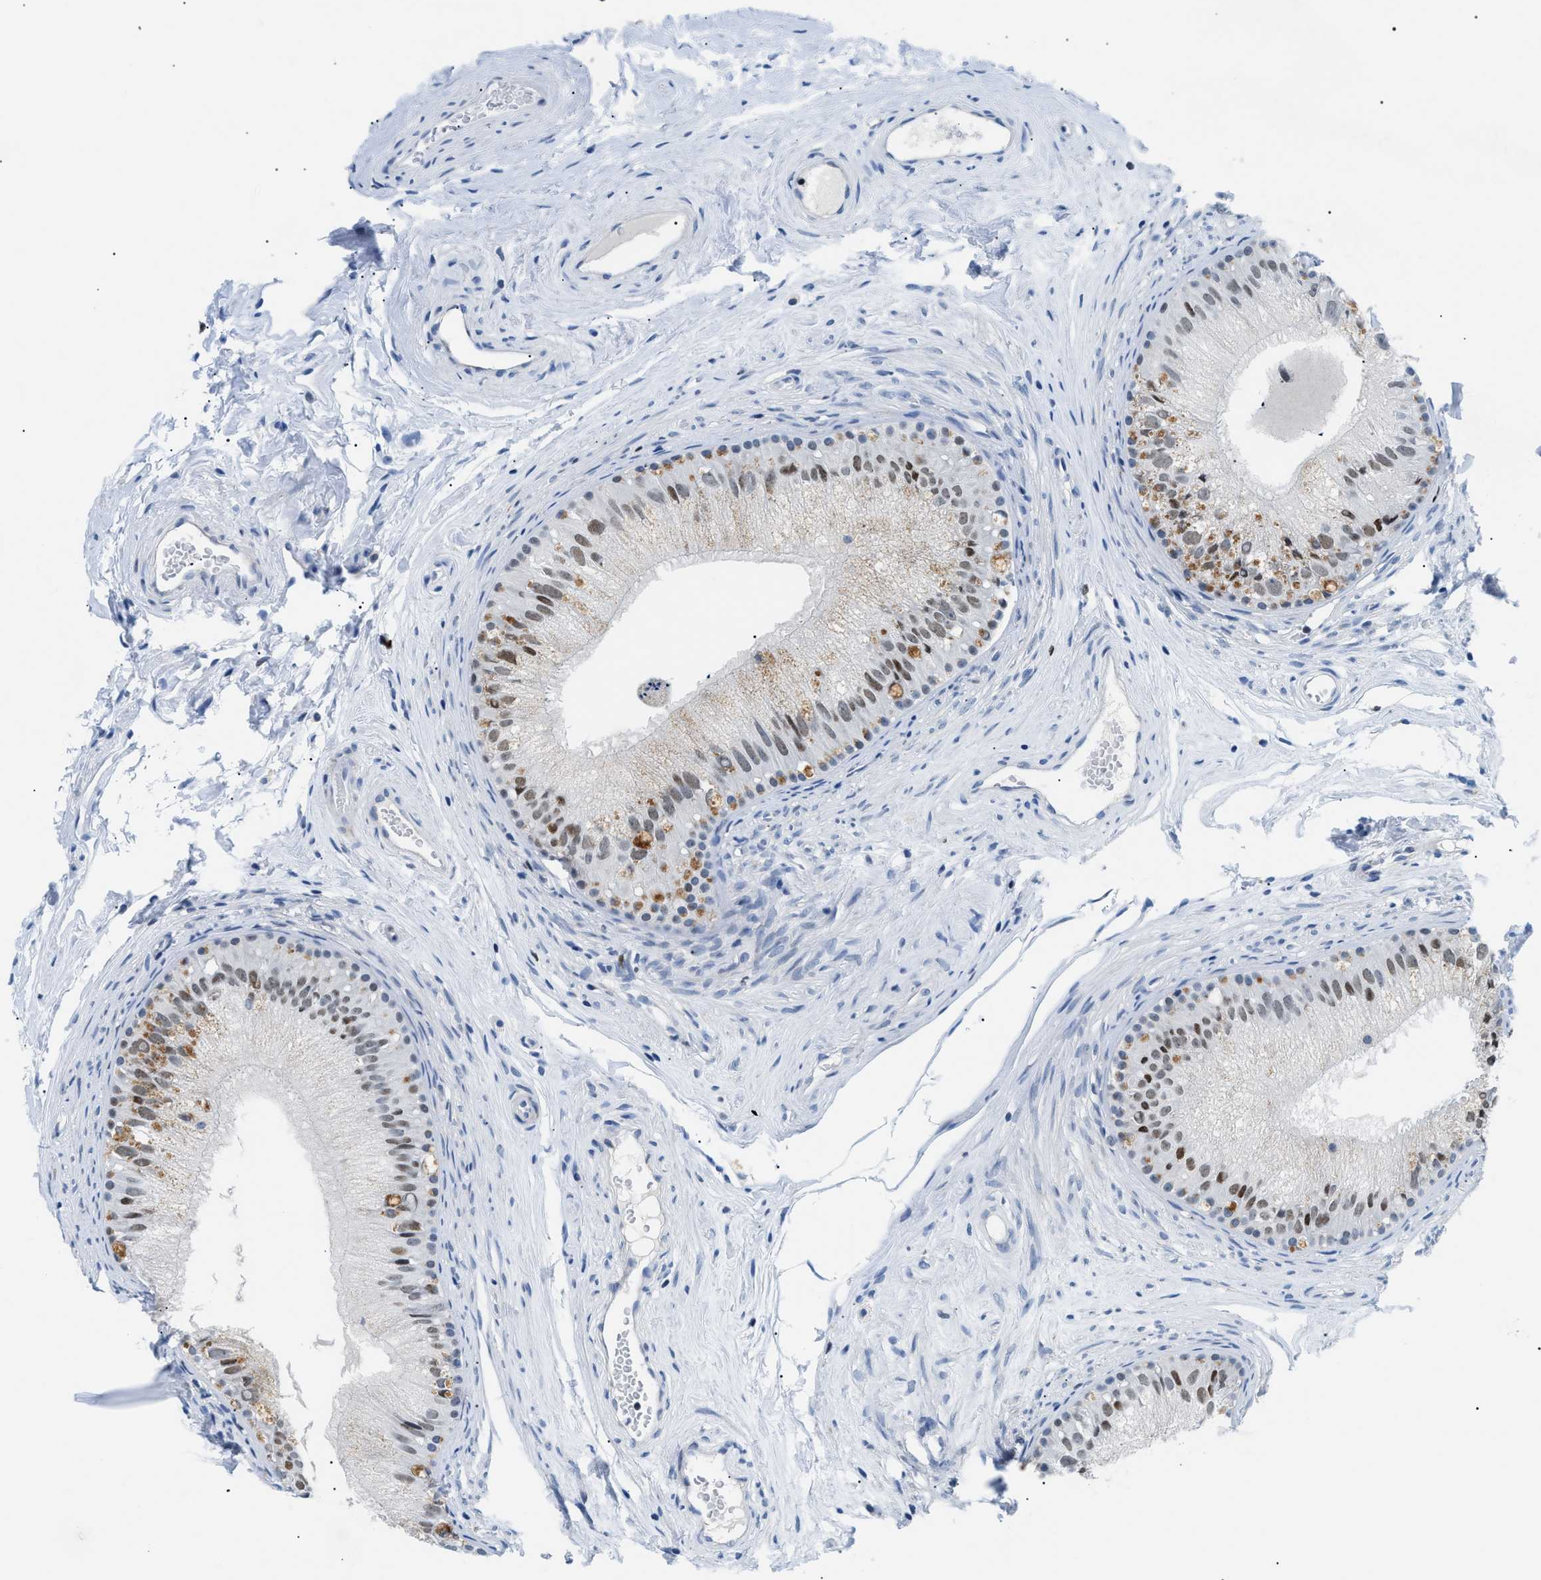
{"staining": {"intensity": "moderate", "quantity": "25%-75%", "location": "nuclear"}, "tissue": "epididymis", "cell_type": "Glandular cells", "image_type": "normal", "snomed": [{"axis": "morphology", "description": "Normal tissue, NOS"}, {"axis": "topography", "description": "Epididymis"}], "caption": "Epididymis stained for a protein displays moderate nuclear positivity in glandular cells. The staining was performed using DAB to visualize the protein expression in brown, while the nuclei were stained in blue with hematoxylin (Magnification: 20x).", "gene": "SMARCC1", "patient": {"sex": "male", "age": 56}}